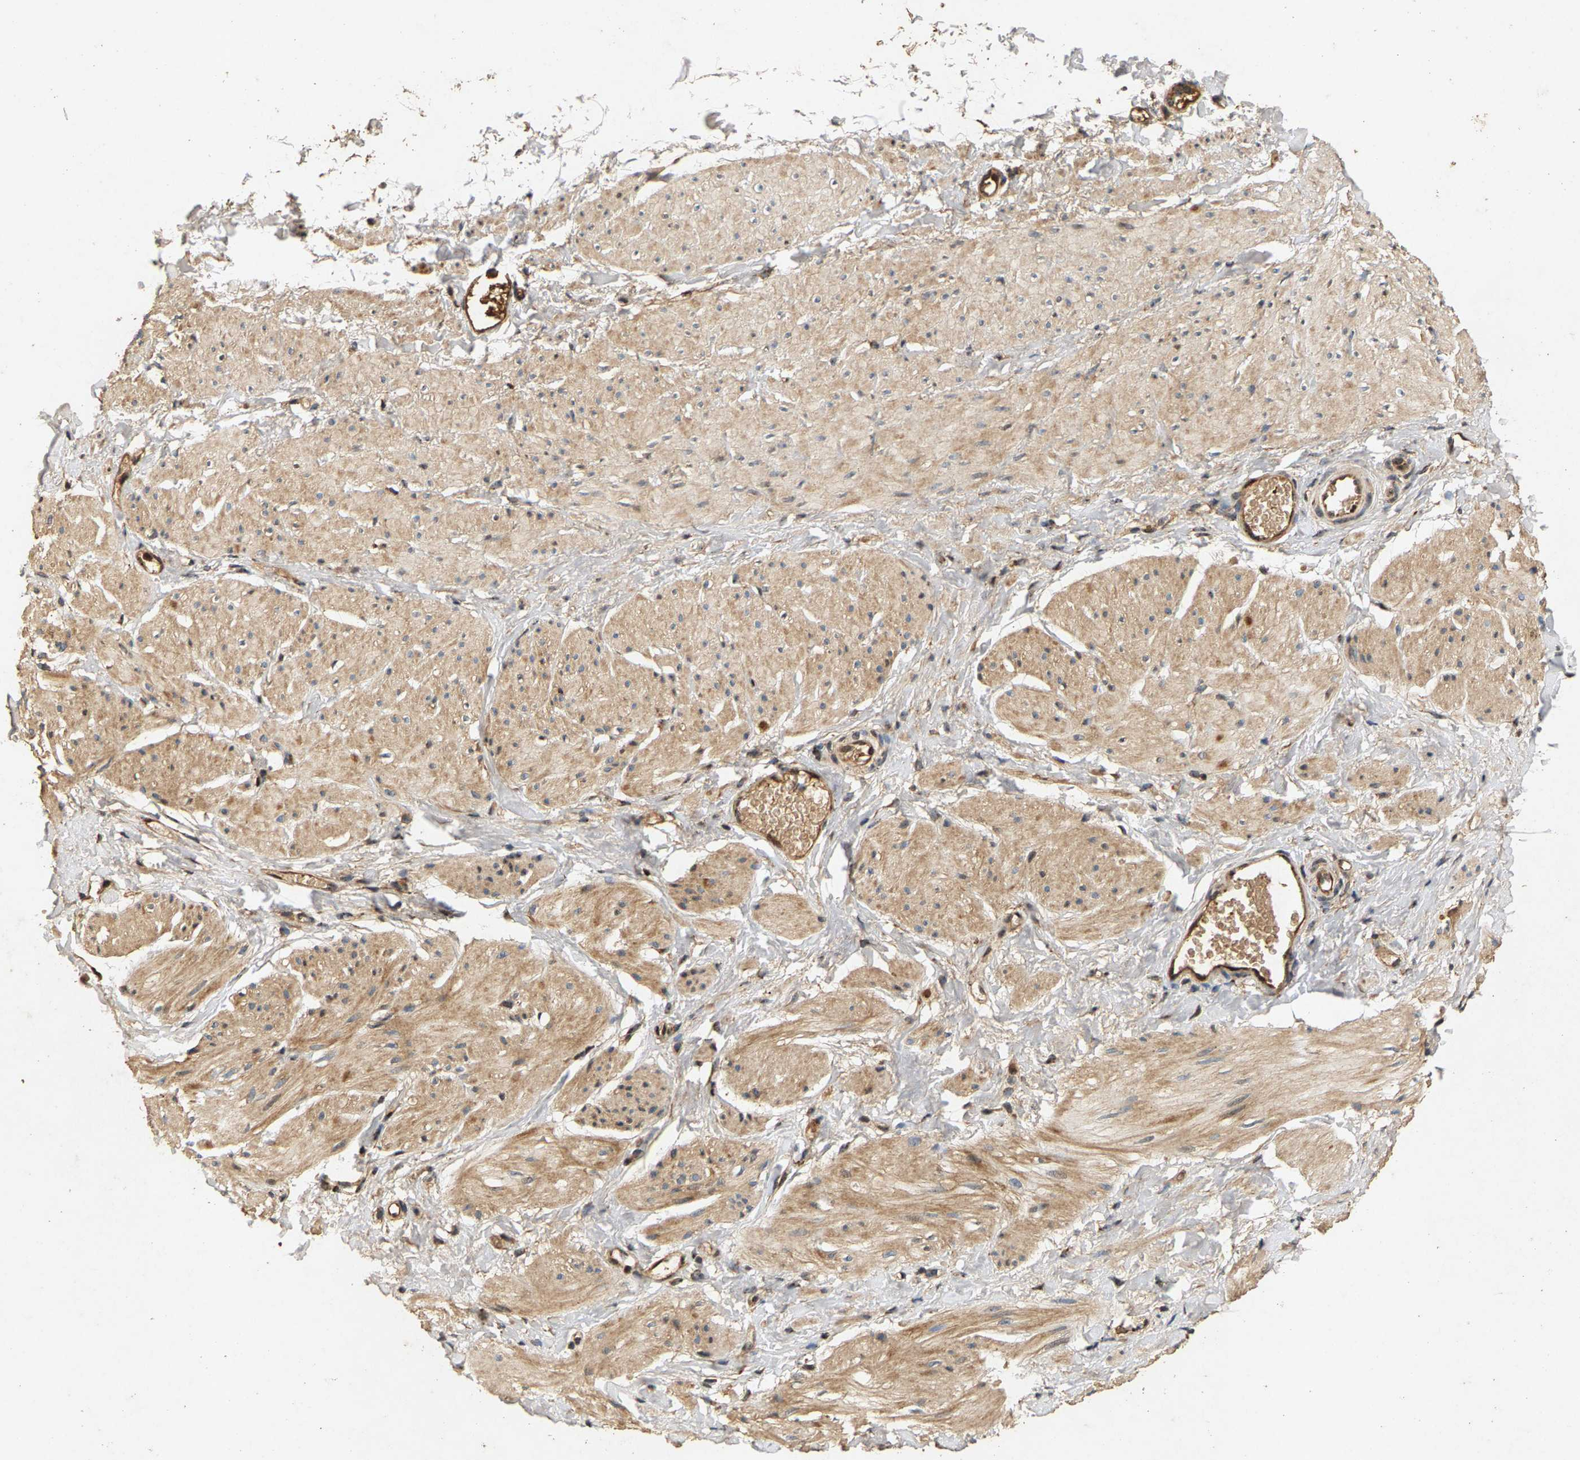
{"staining": {"intensity": "weak", "quantity": ">75%", "location": "cytoplasmic/membranous"}, "tissue": "smooth muscle", "cell_type": "Smooth muscle cells", "image_type": "normal", "snomed": [{"axis": "morphology", "description": "Normal tissue, NOS"}, {"axis": "topography", "description": "Smooth muscle"}], "caption": "There is low levels of weak cytoplasmic/membranous staining in smooth muscle cells of benign smooth muscle, as demonstrated by immunohistochemical staining (brown color).", "gene": "CIDEC", "patient": {"sex": "male", "age": 16}}